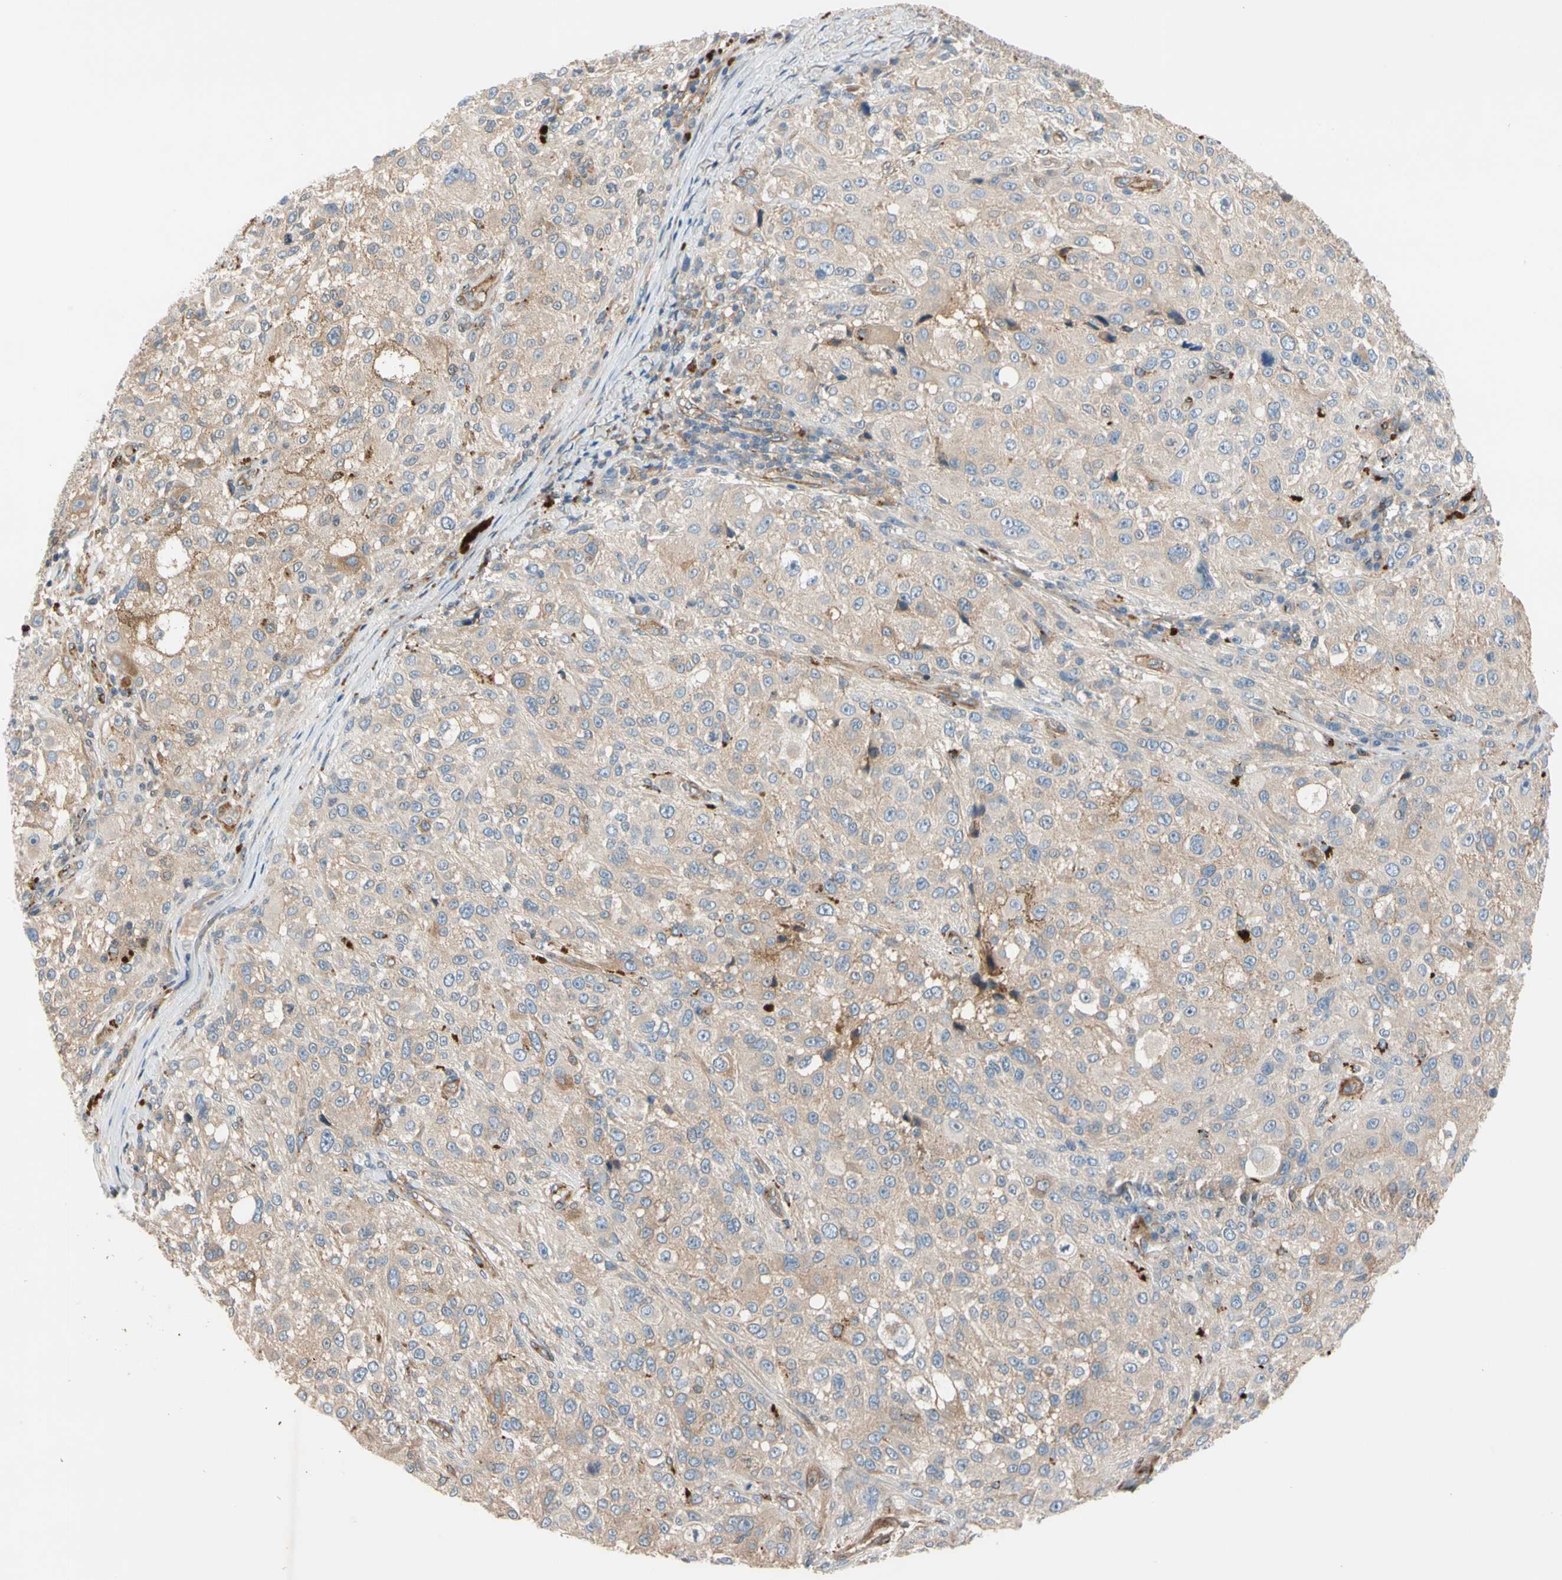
{"staining": {"intensity": "weak", "quantity": "25%-75%", "location": "cytoplasmic/membranous"}, "tissue": "melanoma", "cell_type": "Tumor cells", "image_type": "cancer", "snomed": [{"axis": "morphology", "description": "Necrosis, NOS"}, {"axis": "morphology", "description": "Malignant melanoma, NOS"}, {"axis": "topography", "description": "Skin"}], "caption": "A brown stain labels weak cytoplasmic/membranous staining of a protein in malignant melanoma tumor cells.", "gene": "ENTREP3", "patient": {"sex": "female", "age": 87}}